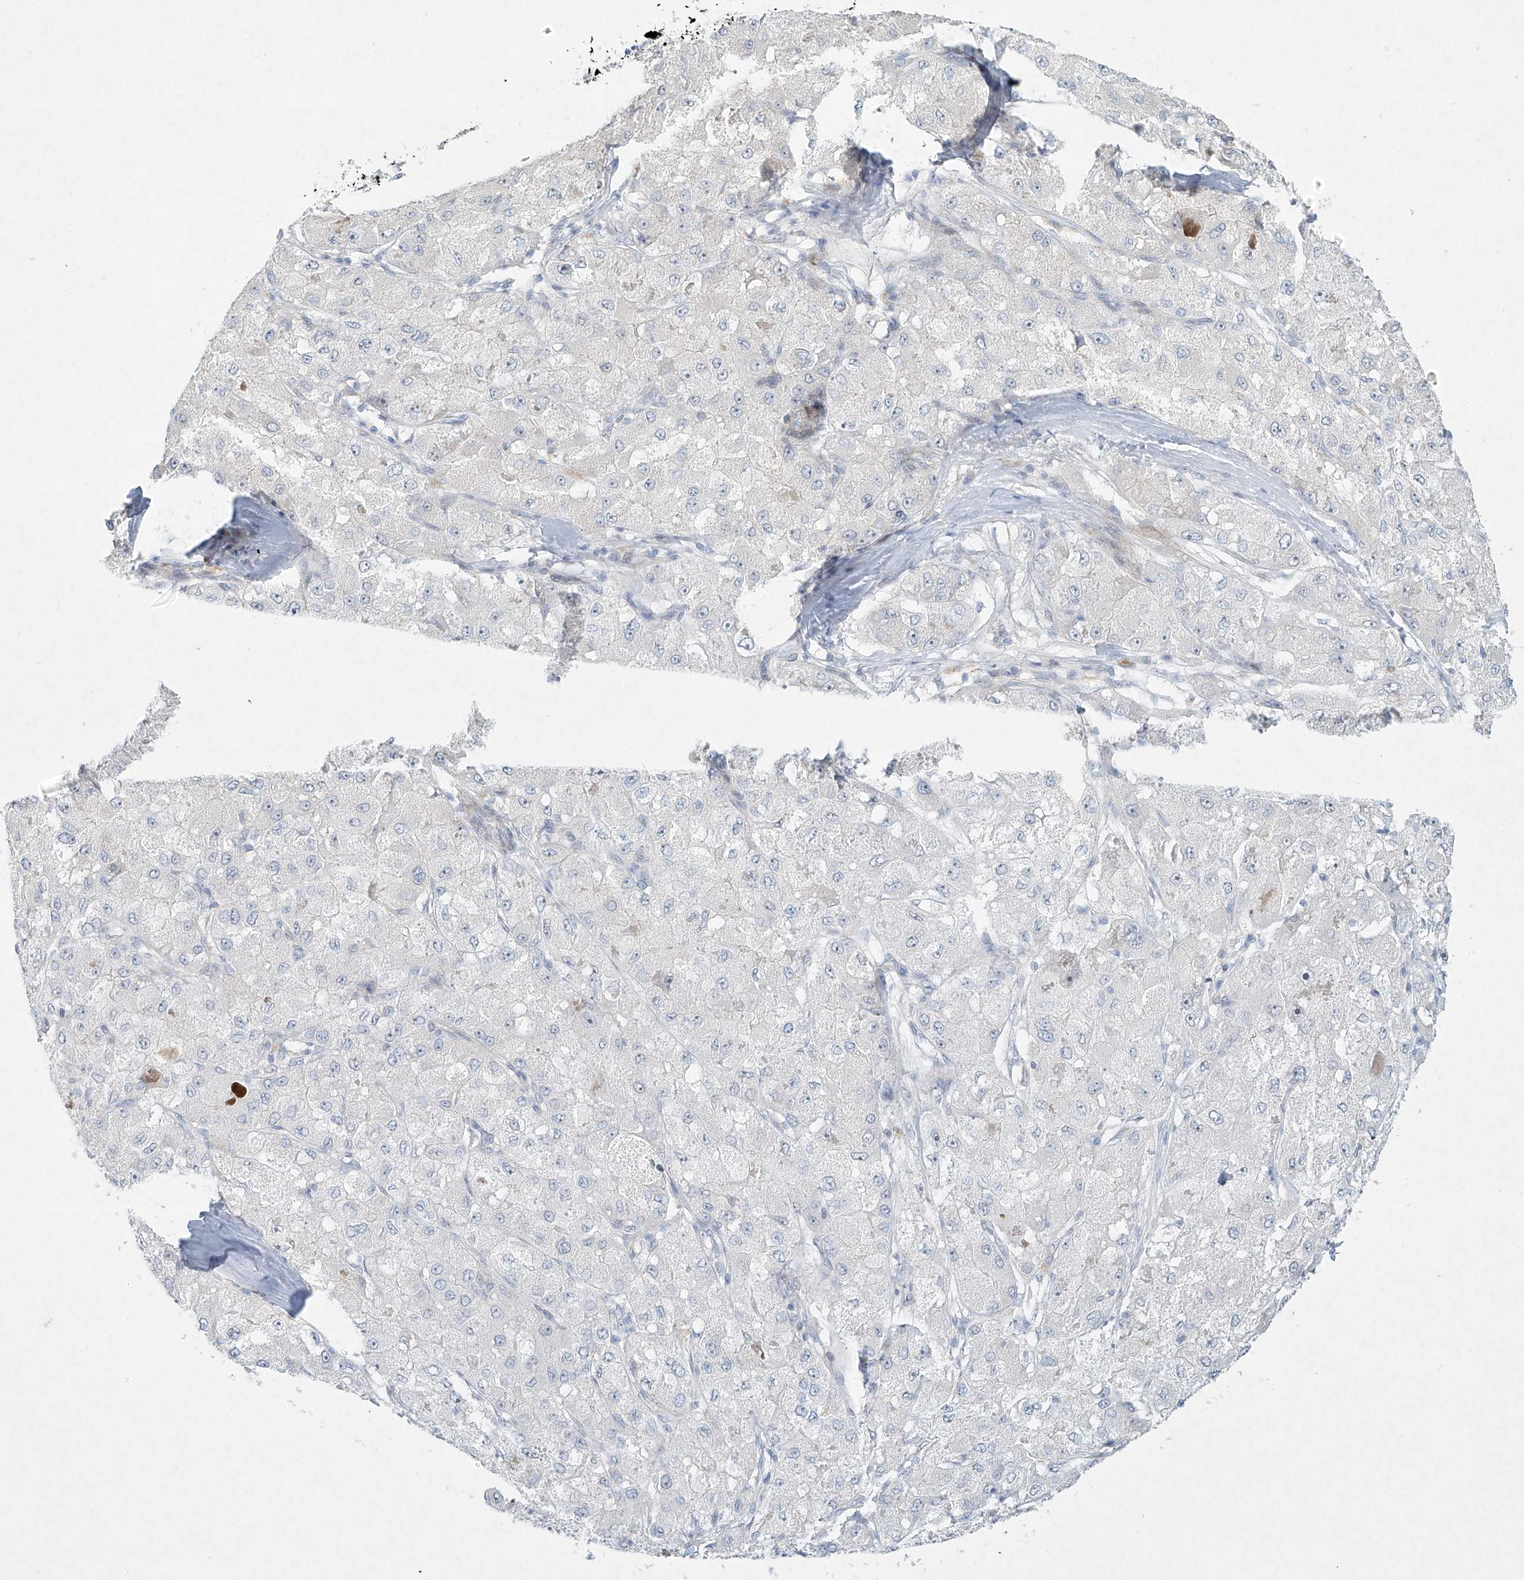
{"staining": {"intensity": "negative", "quantity": "none", "location": "none"}, "tissue": "liver cancer", "cell_type": "Tumor cells", "image_type": "cancer", "snomed": [{"axis": "morphology", "description": "Carcinoma, Hepatocellular, NOS"}, {"axis": "topography", "description": "Liver"}], "caption": "Protein analysis of liver cancer displays no significant staining in tumor cells.", "gene": "PAX6", "patient": {"sex": "male", "age": 80}}